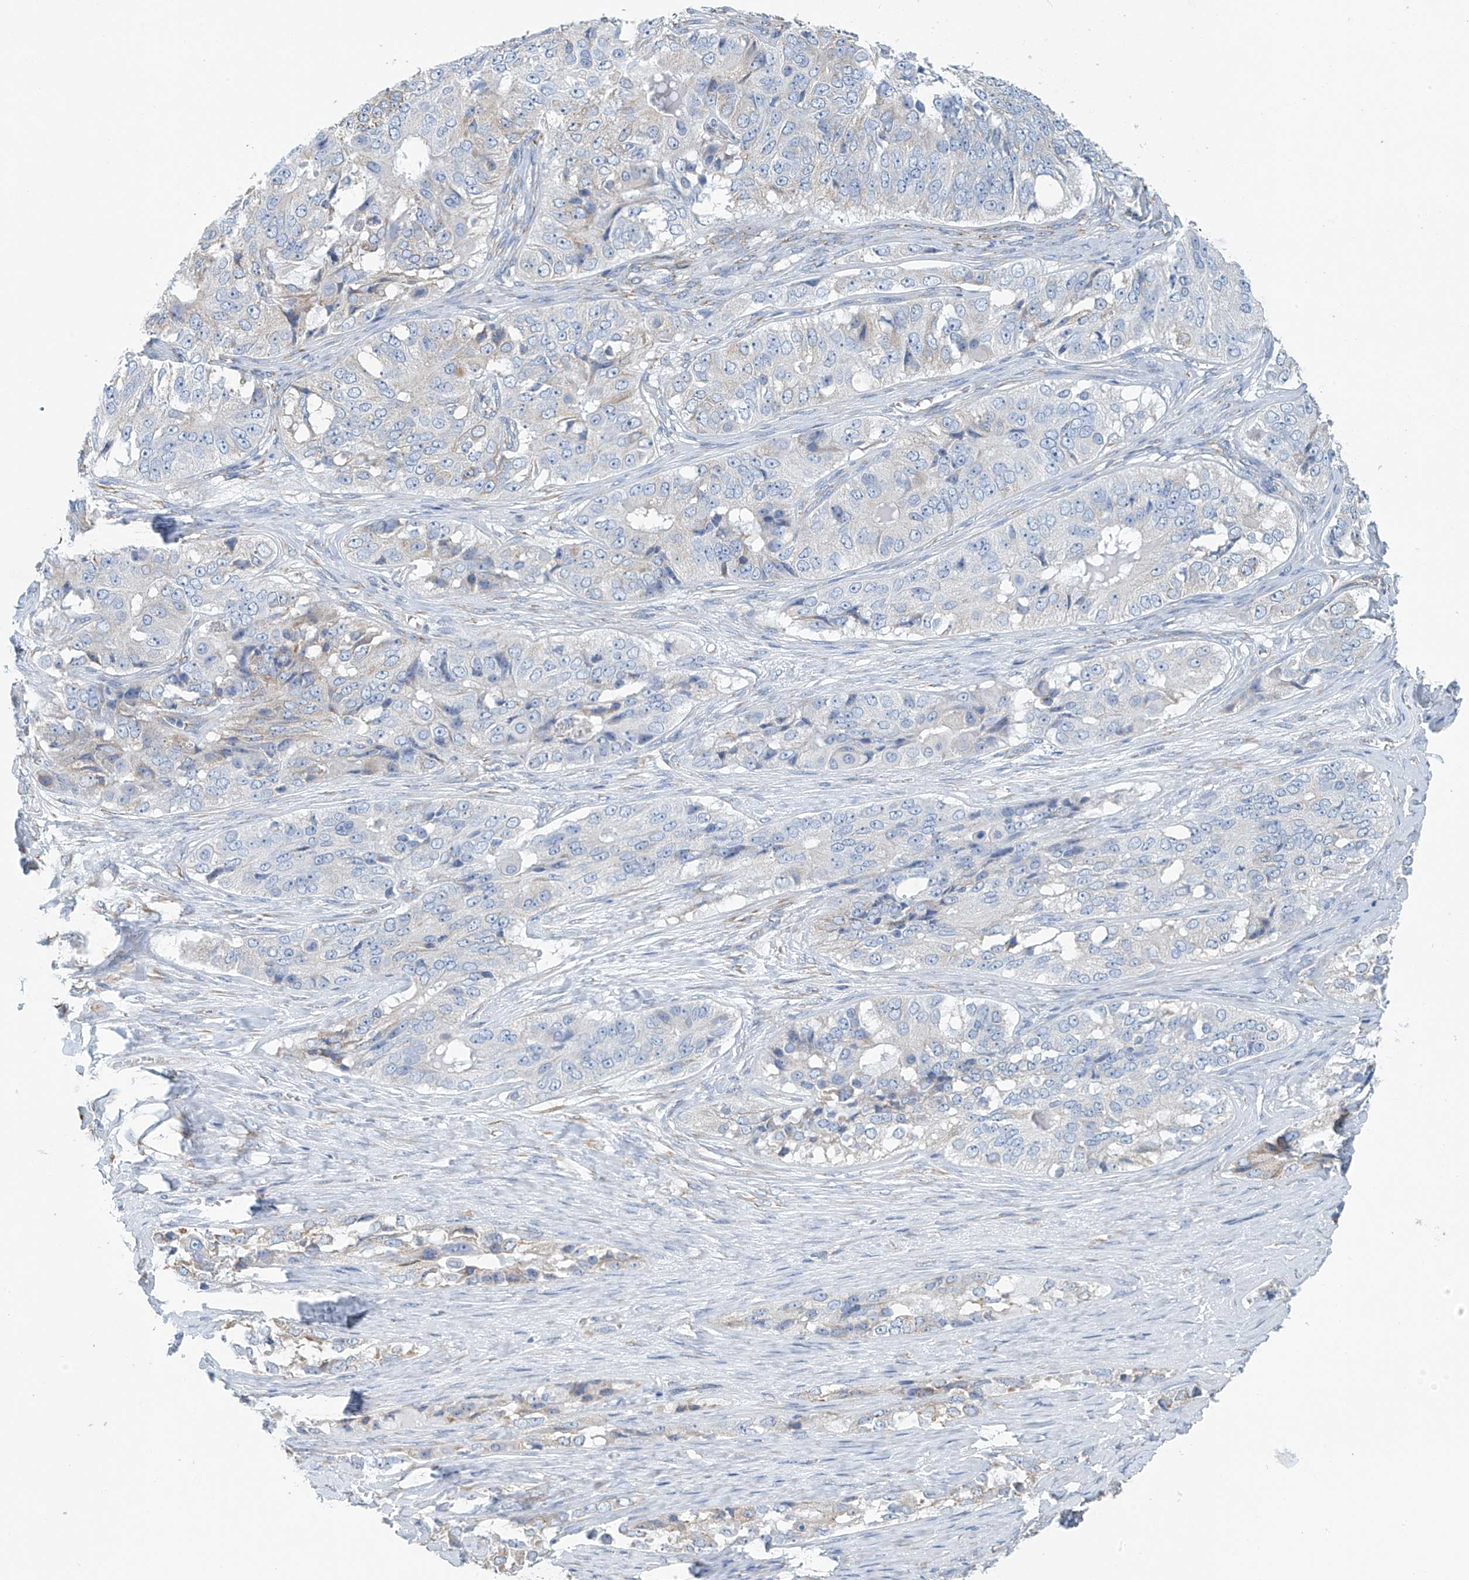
{"staining": {"intensity": "weak", "quantity": "<25%", "location": "cytoplasmic/membranous"}, "tissue": "ovarian cancer", "cell_type": "Tumor cells", "image_type": "cancer", "snomed": [{"axis": "morphology", "description": "Carcinoma, endometroid"}, {"axis": "topography", "description": "Ovary"}], "caption": "Immunohistochemistry (IHC) micrograph of neoplastic tissue: ovarian endometroid carcinoma stained with DAB (3,3'-diaminobenzidine) reveals no significant protein expression in tumor cells.", "gene": "RCN2", "patient": {"sex": "female", "age": 51}}